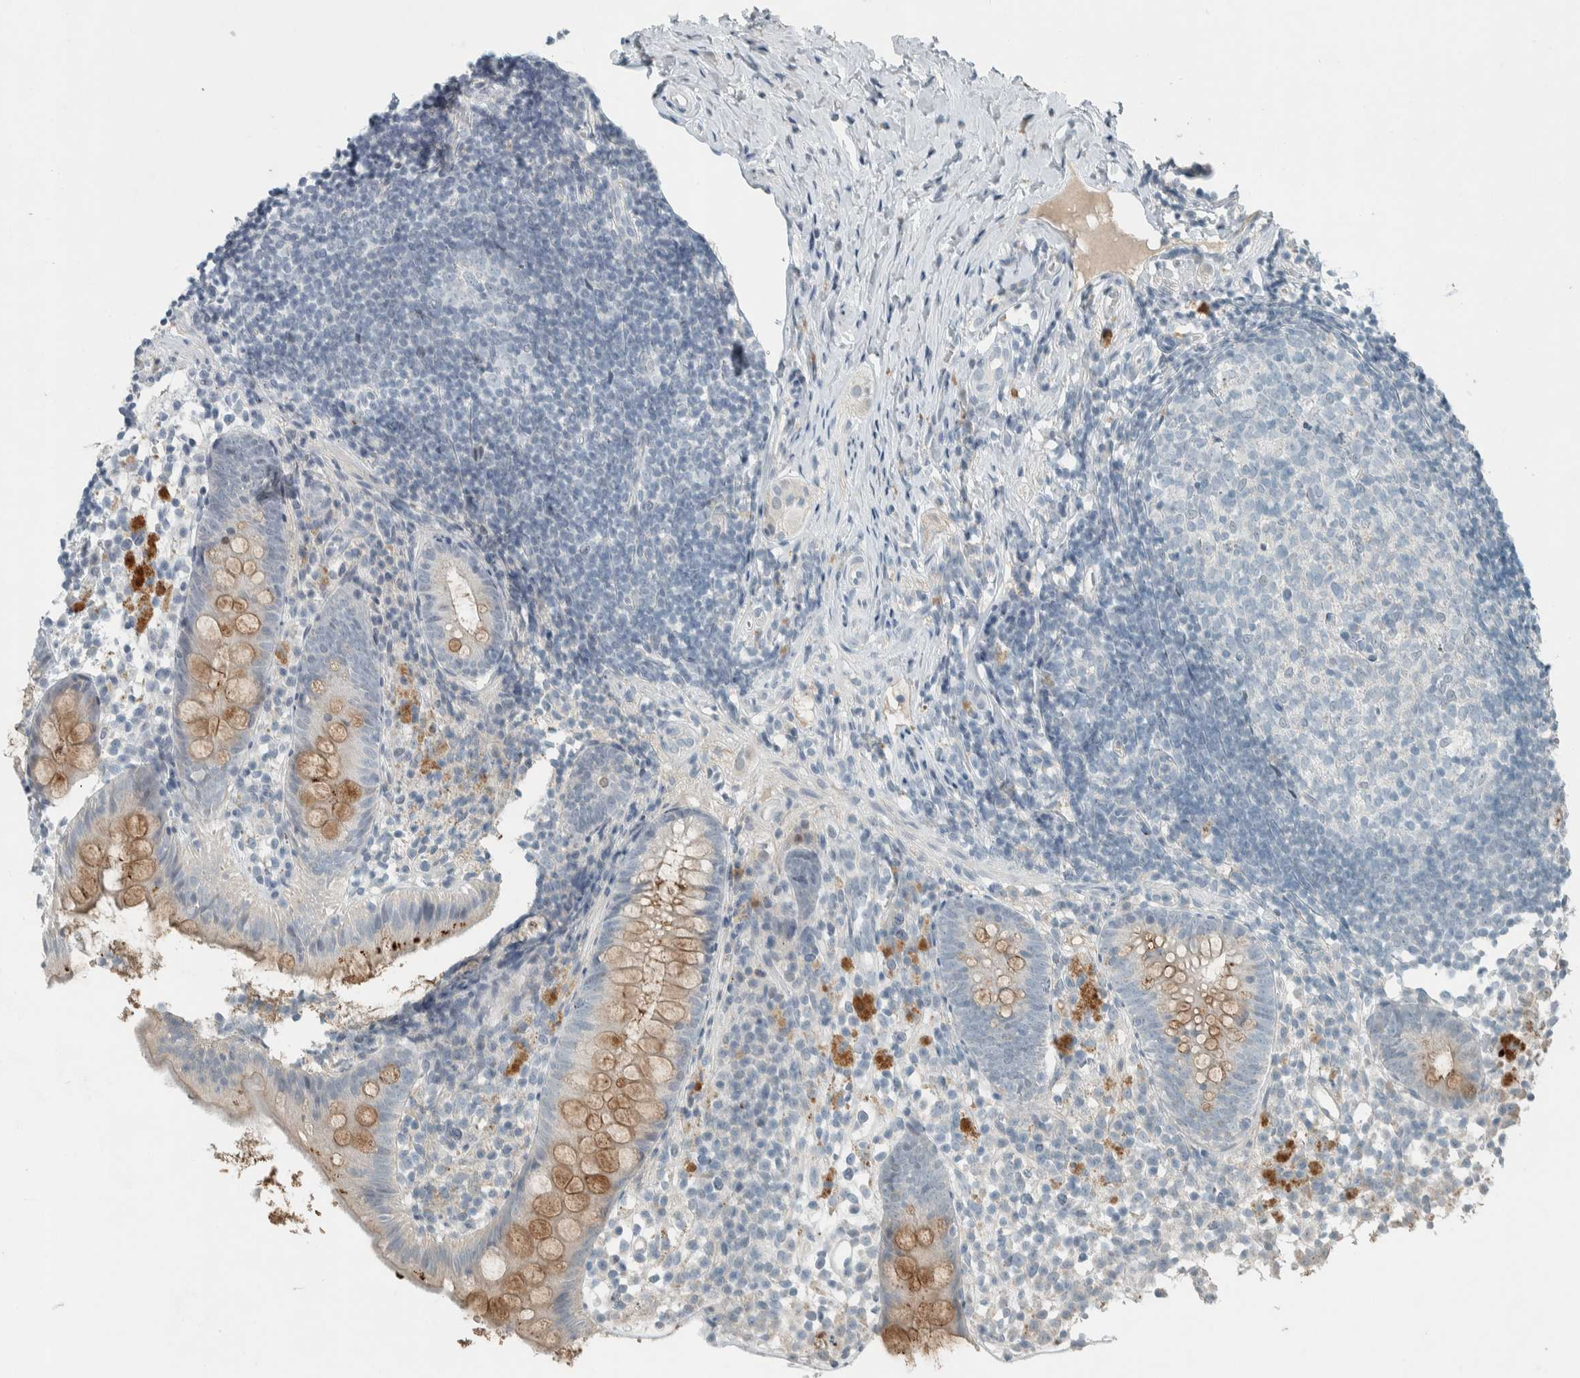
{"staining": {"intensity": "moderate", "quantity": "25%-75%", "location": "cytoplasmic/membranous"}, "tissue": "appendix", "cell_type": "Glandular cells", "image_type": "normal", "snomed": [{"axis": "morphology", "description": "Normal tissue, NOS"}, {"axis": "topography", "description": "Appendix"}], "caption": "A medium amount of moderate cytoplasmic/membranous staining is present in approximately 25%-75% of glandular cells in benign appendix. The protein of interest is shown in brown color, while the nuclei are stained blue.", "gene": "CERCAM", "patient": {"sex": "female", "age": 20}}